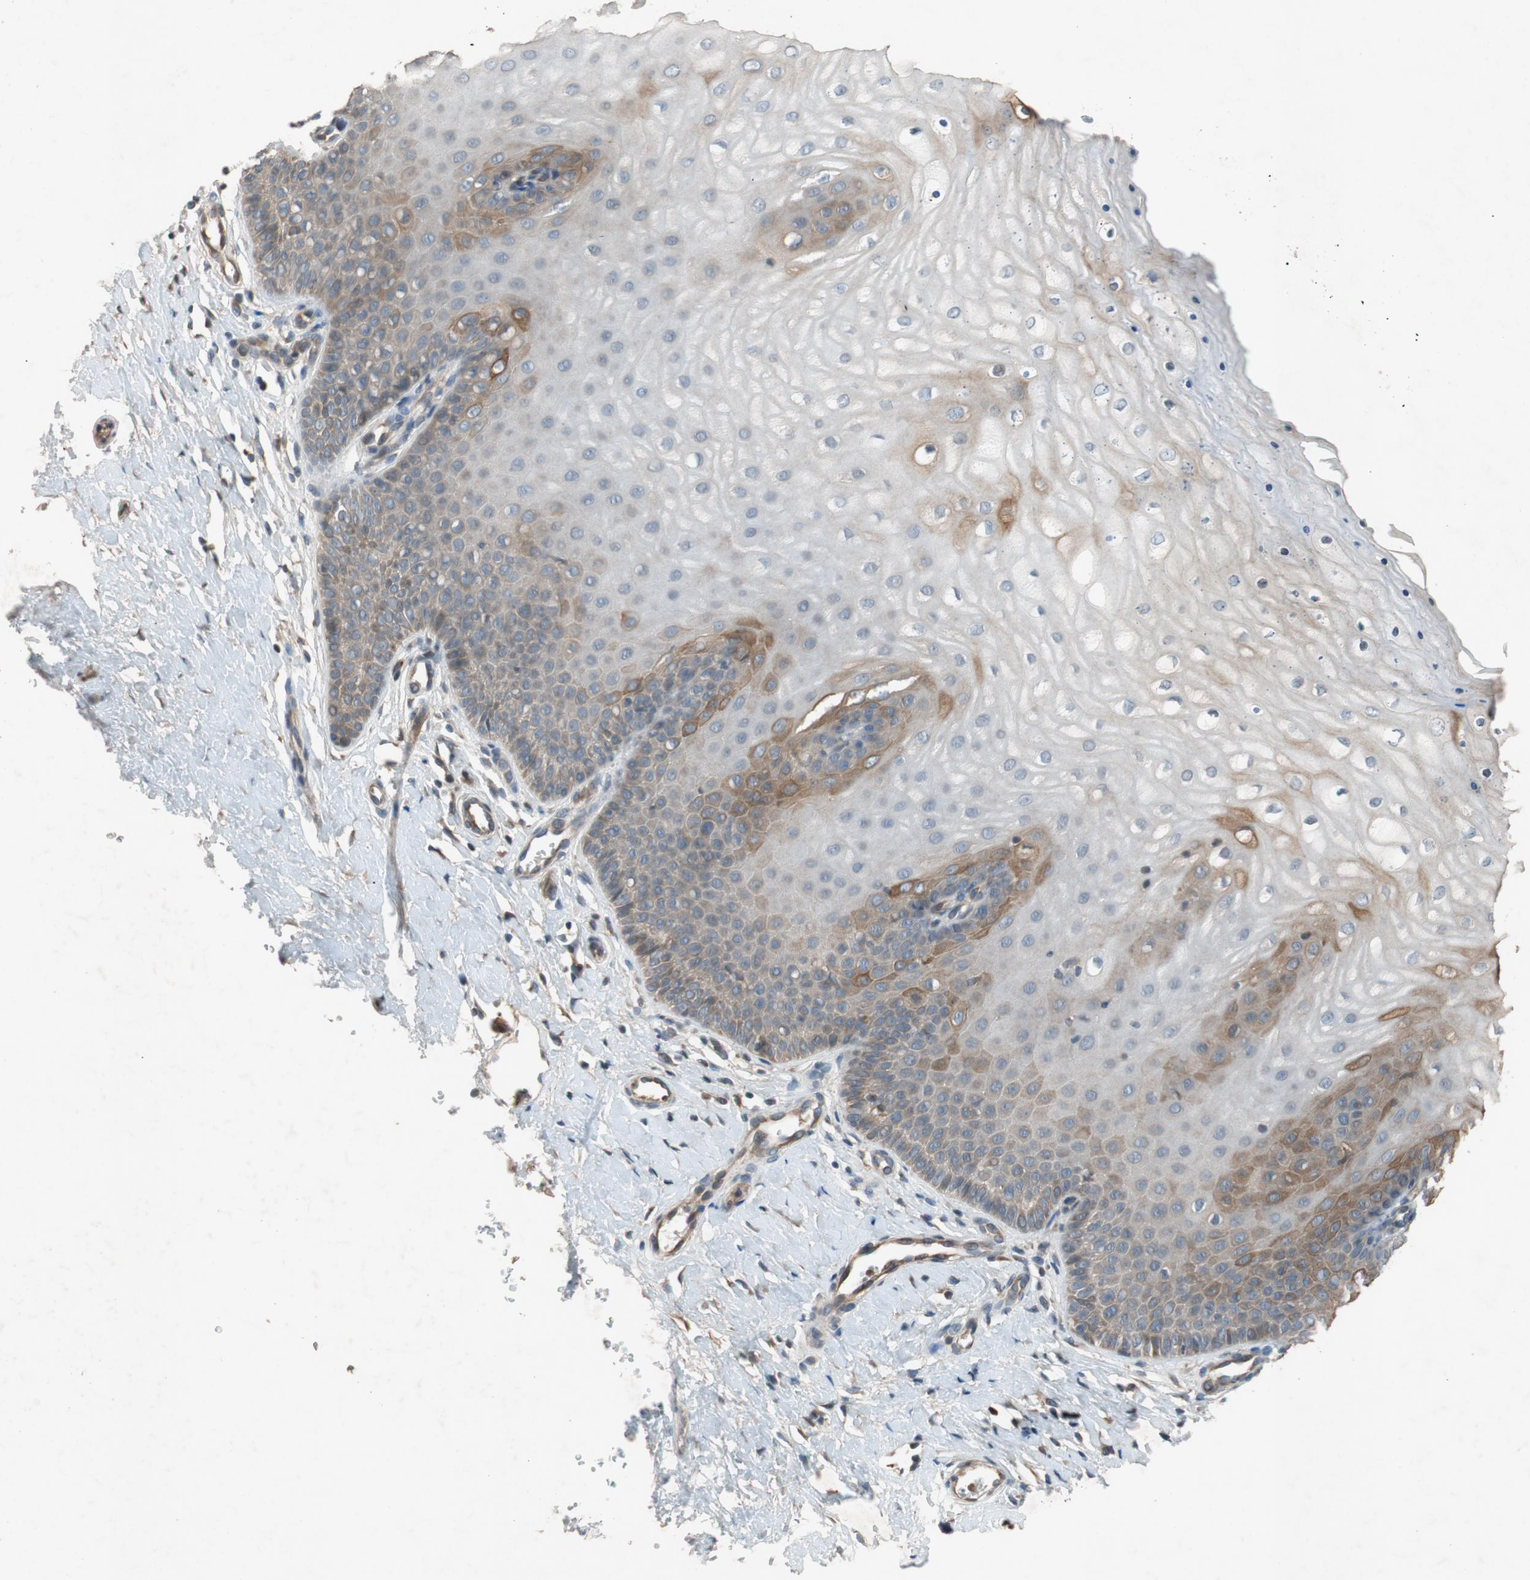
{"staining": {"intensity": "moderate", "quantity": ">75%", "location": "cytoplasmic/membranous"}, "tissue": "cervix", "cell_type": "Glandular cells", "image_type": "normal", "snomed": [{"axis": "morphology", "description": "Normal tissue, NOS"}, {"axis": "topography", "description": "Cervix"}], "caption": "Glandular cells show medium levels of moderate cytoplasmic/membranous staining in about >75% of cells in normal human cervix.", "gene": "ATP2C1", "patient": {"sex": "female", "age": 55}}